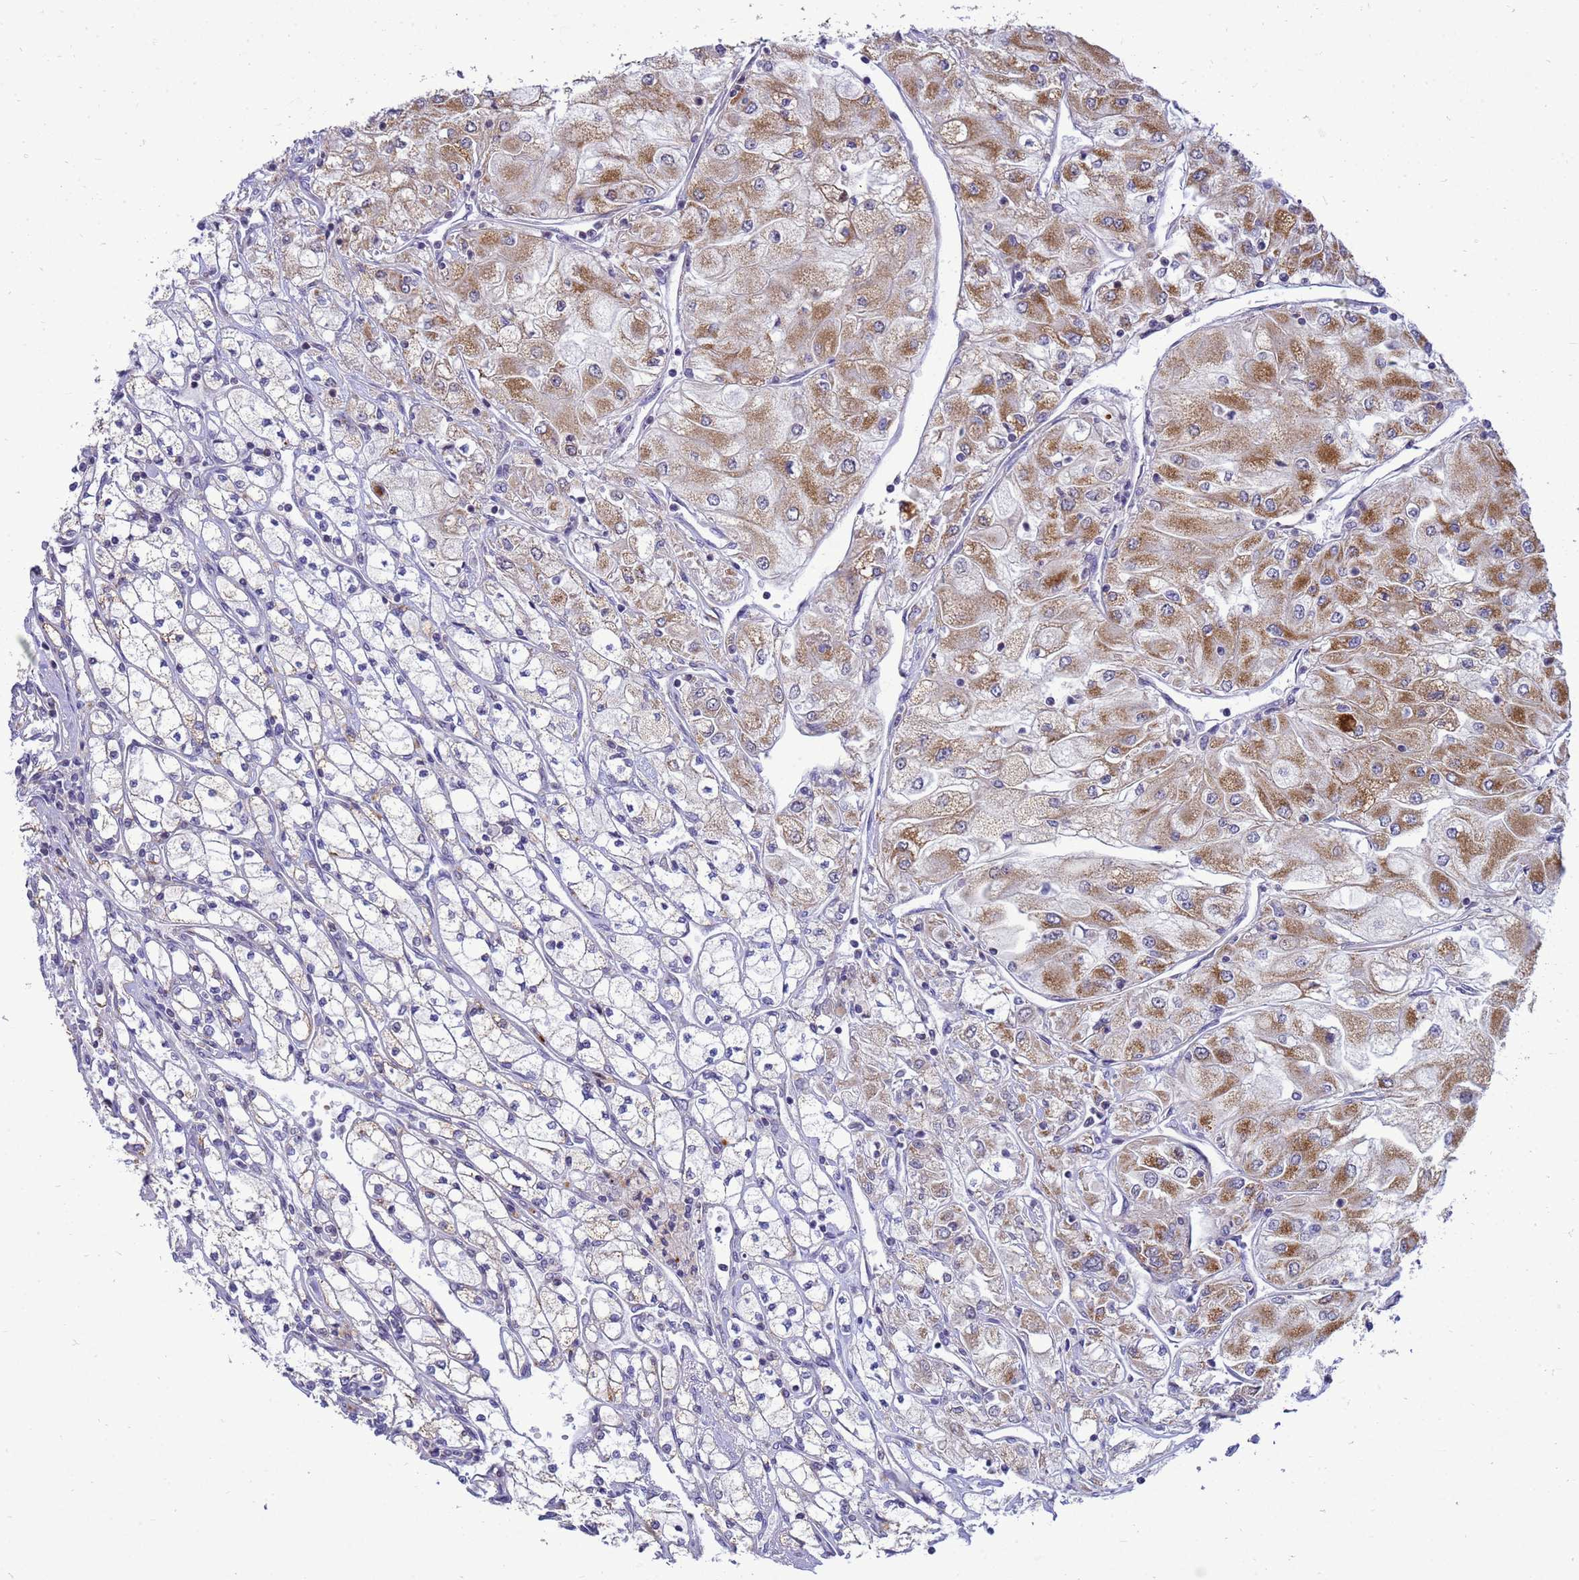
{"staining": {"intensity": "moderate", "quantity": "25%-75%", "location": "cytoplasmic/membranous"}, "tissue": "renal cancer", "cell_type": "Tumor cells", "image_type": "cancer", "snomed": [{"axis": "morphology", "description": "Adenocarcinoma, NOS"}, {"axis": "topography", "description": "Kidney"}], "caption": "Renal cancer tissue shows moderate cytoplasmic/membranous staining in approximately 25%-75% of tumor cells", "gene": "C12orf43", "patient": {"sex": "male", "age": 80}}